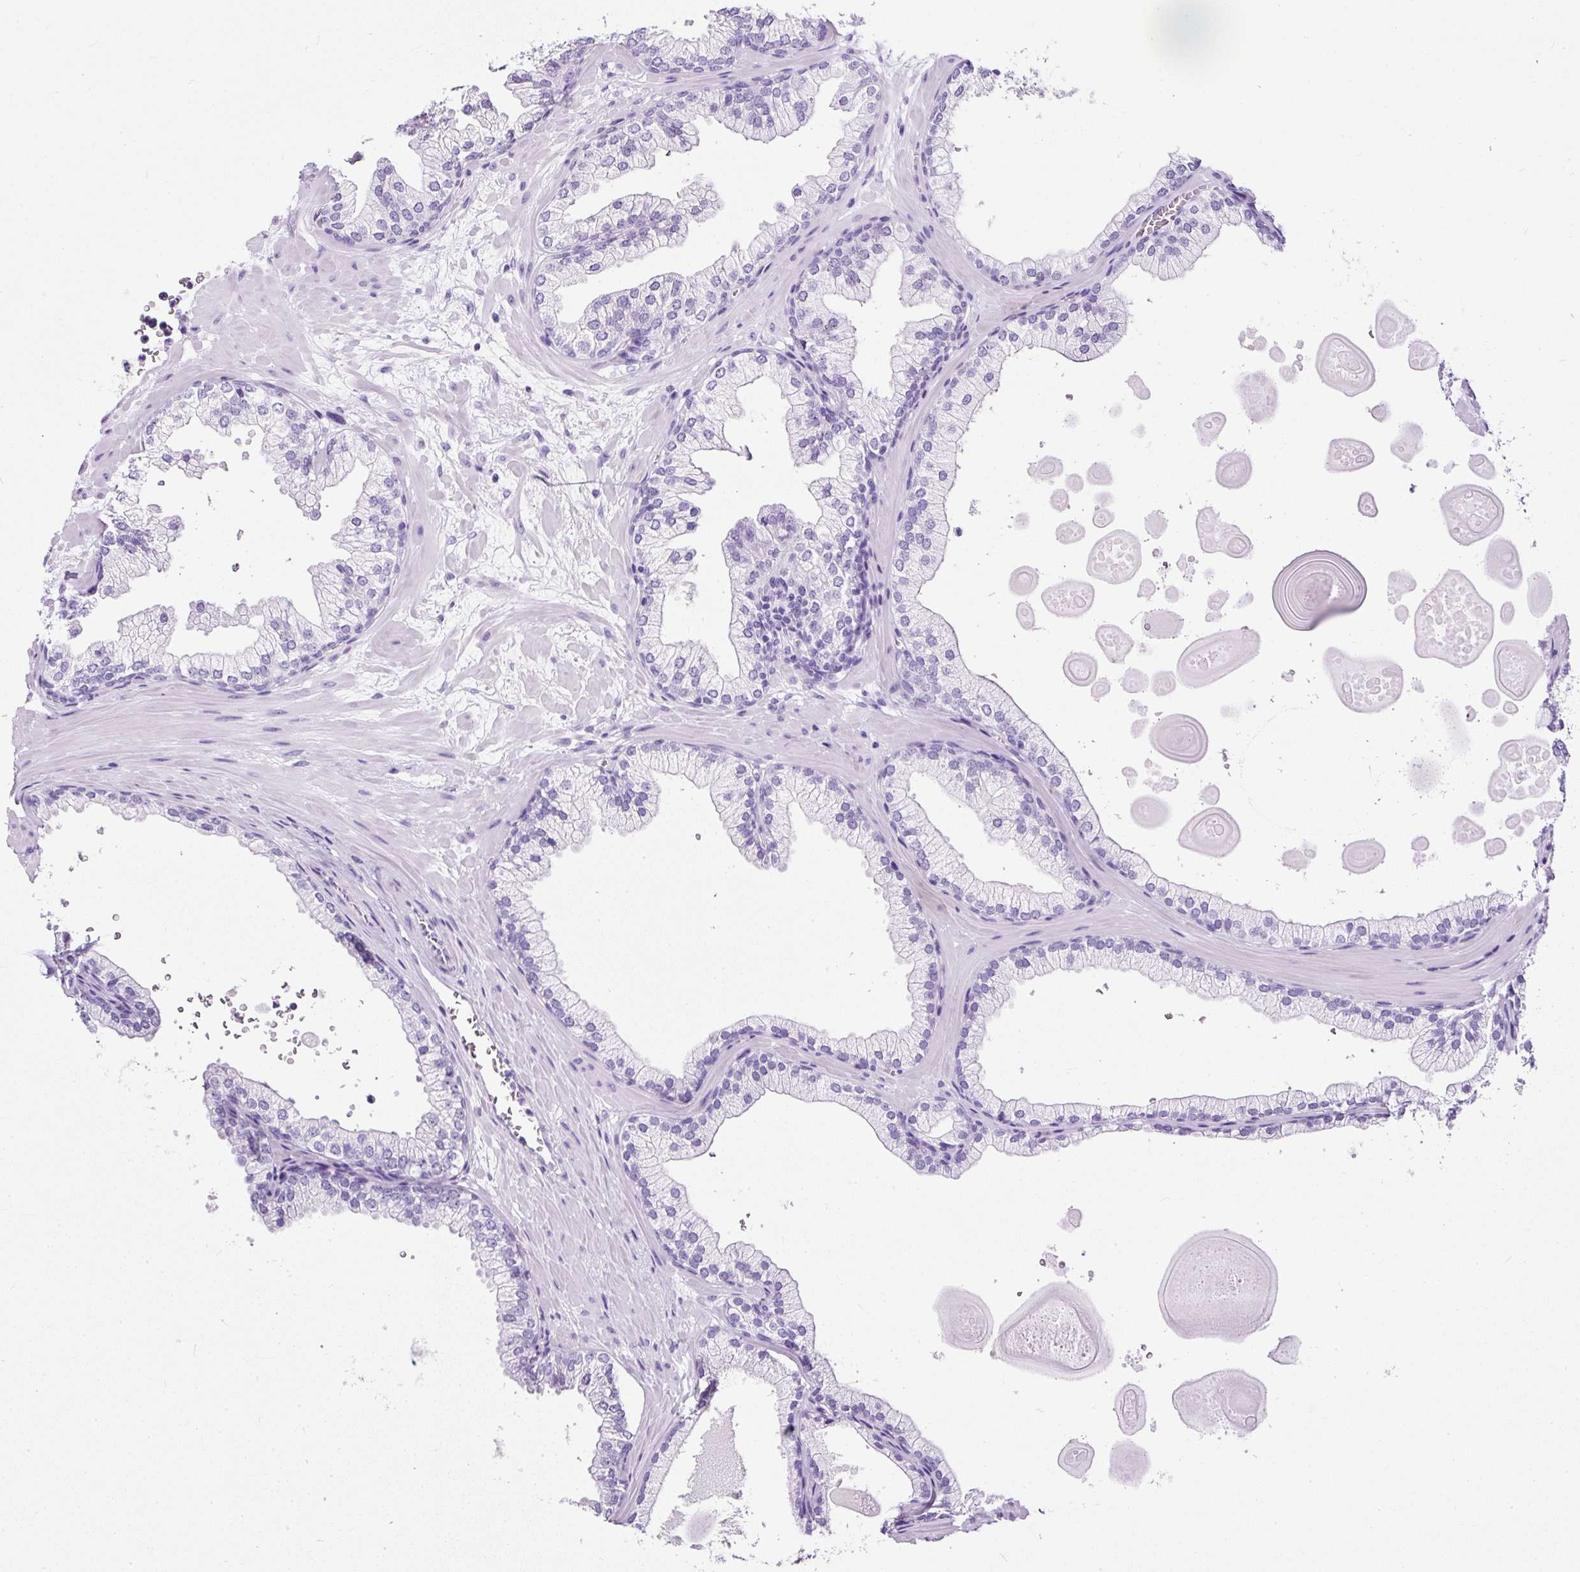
{"staining": {"intensity": "negative", "quantity": "none", "location": "none"}, "tissue": "prostate", "cell_type": "Glandular cells", "image_type": "normal", "snomed": [{"axis": "morphology", "description": "Normal tissue, NOS"}, {"axis": "topography", "description": "Prostate"}, {"axis": "topography", "description": "Peripheral nerve tissue"}], "caption": "There is no significant expression in glandular cells of prostate. (DAB immunohistochemistry (IHC) visualized using brightfield microscopy, high magnification).", "gene": "NTS", "patient": {"sex": "male", "age": 61}}